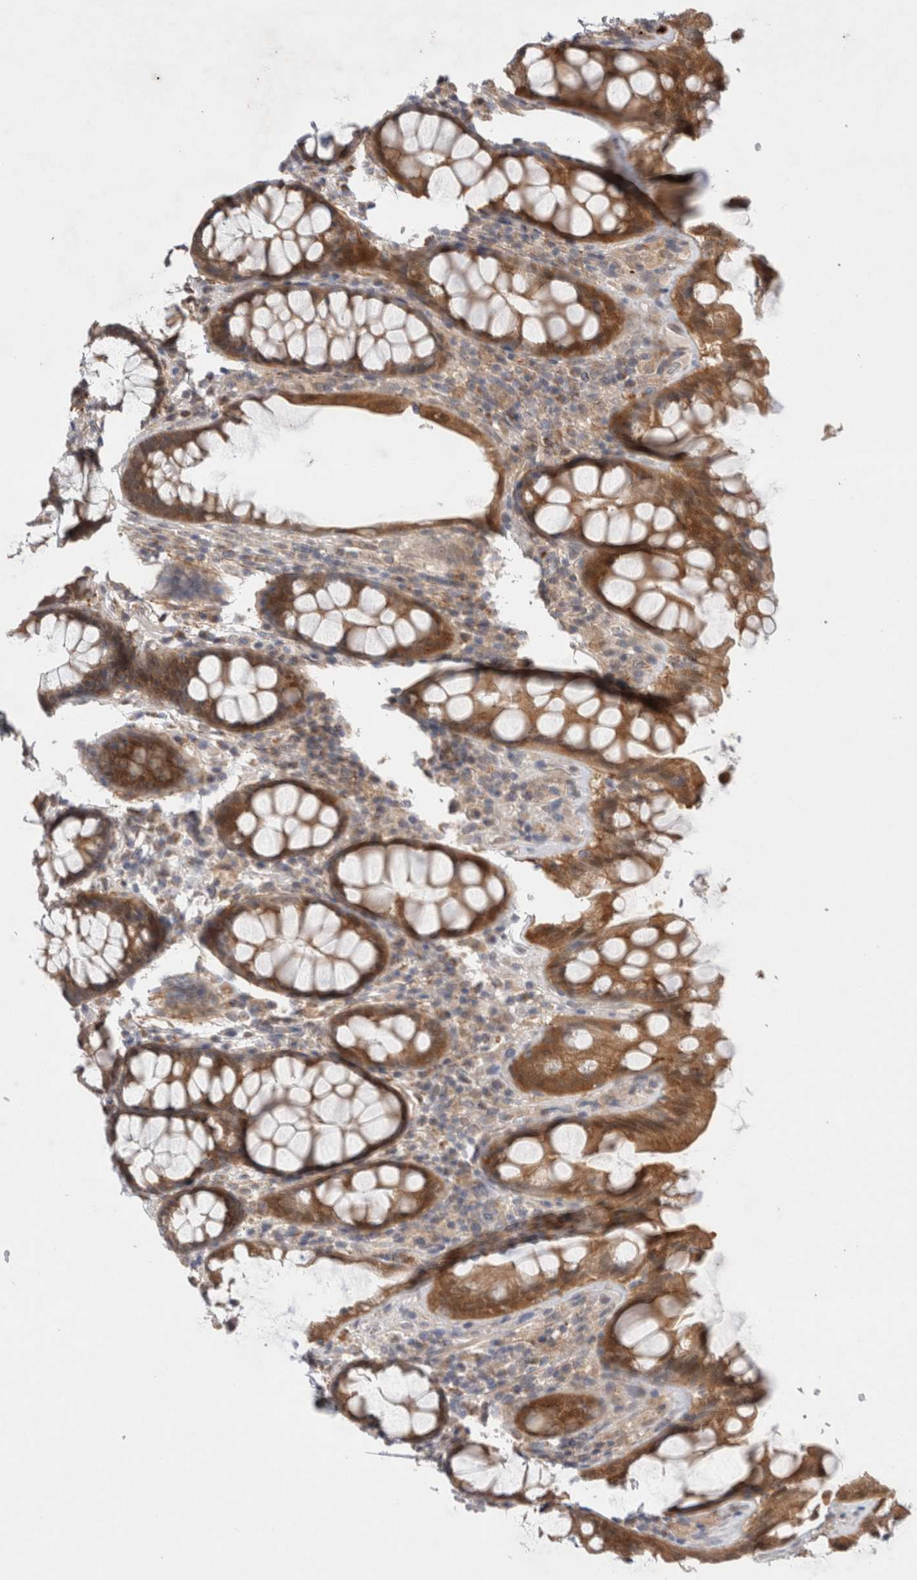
{"staining": {"intensity": "moderate", "quantity": ">75%", "location": "cytoplasmic/membranous"}, "tissue": "rectum", "cell_type": "Glandular cells", "image_type": "normal", "snomed": [{"axis": "morphology", "description": "Normal tissue, NOS"}, {"axis": "topography", "description": "Rectum"}], "caption": "The image reveals staining of unremarkable rectum, revealing moderate cytoplasmic/membranous protein expression (brown color) within glandular cells.", "gene": "GSDMB", "patient": {"sex": "male", "age": 64}}